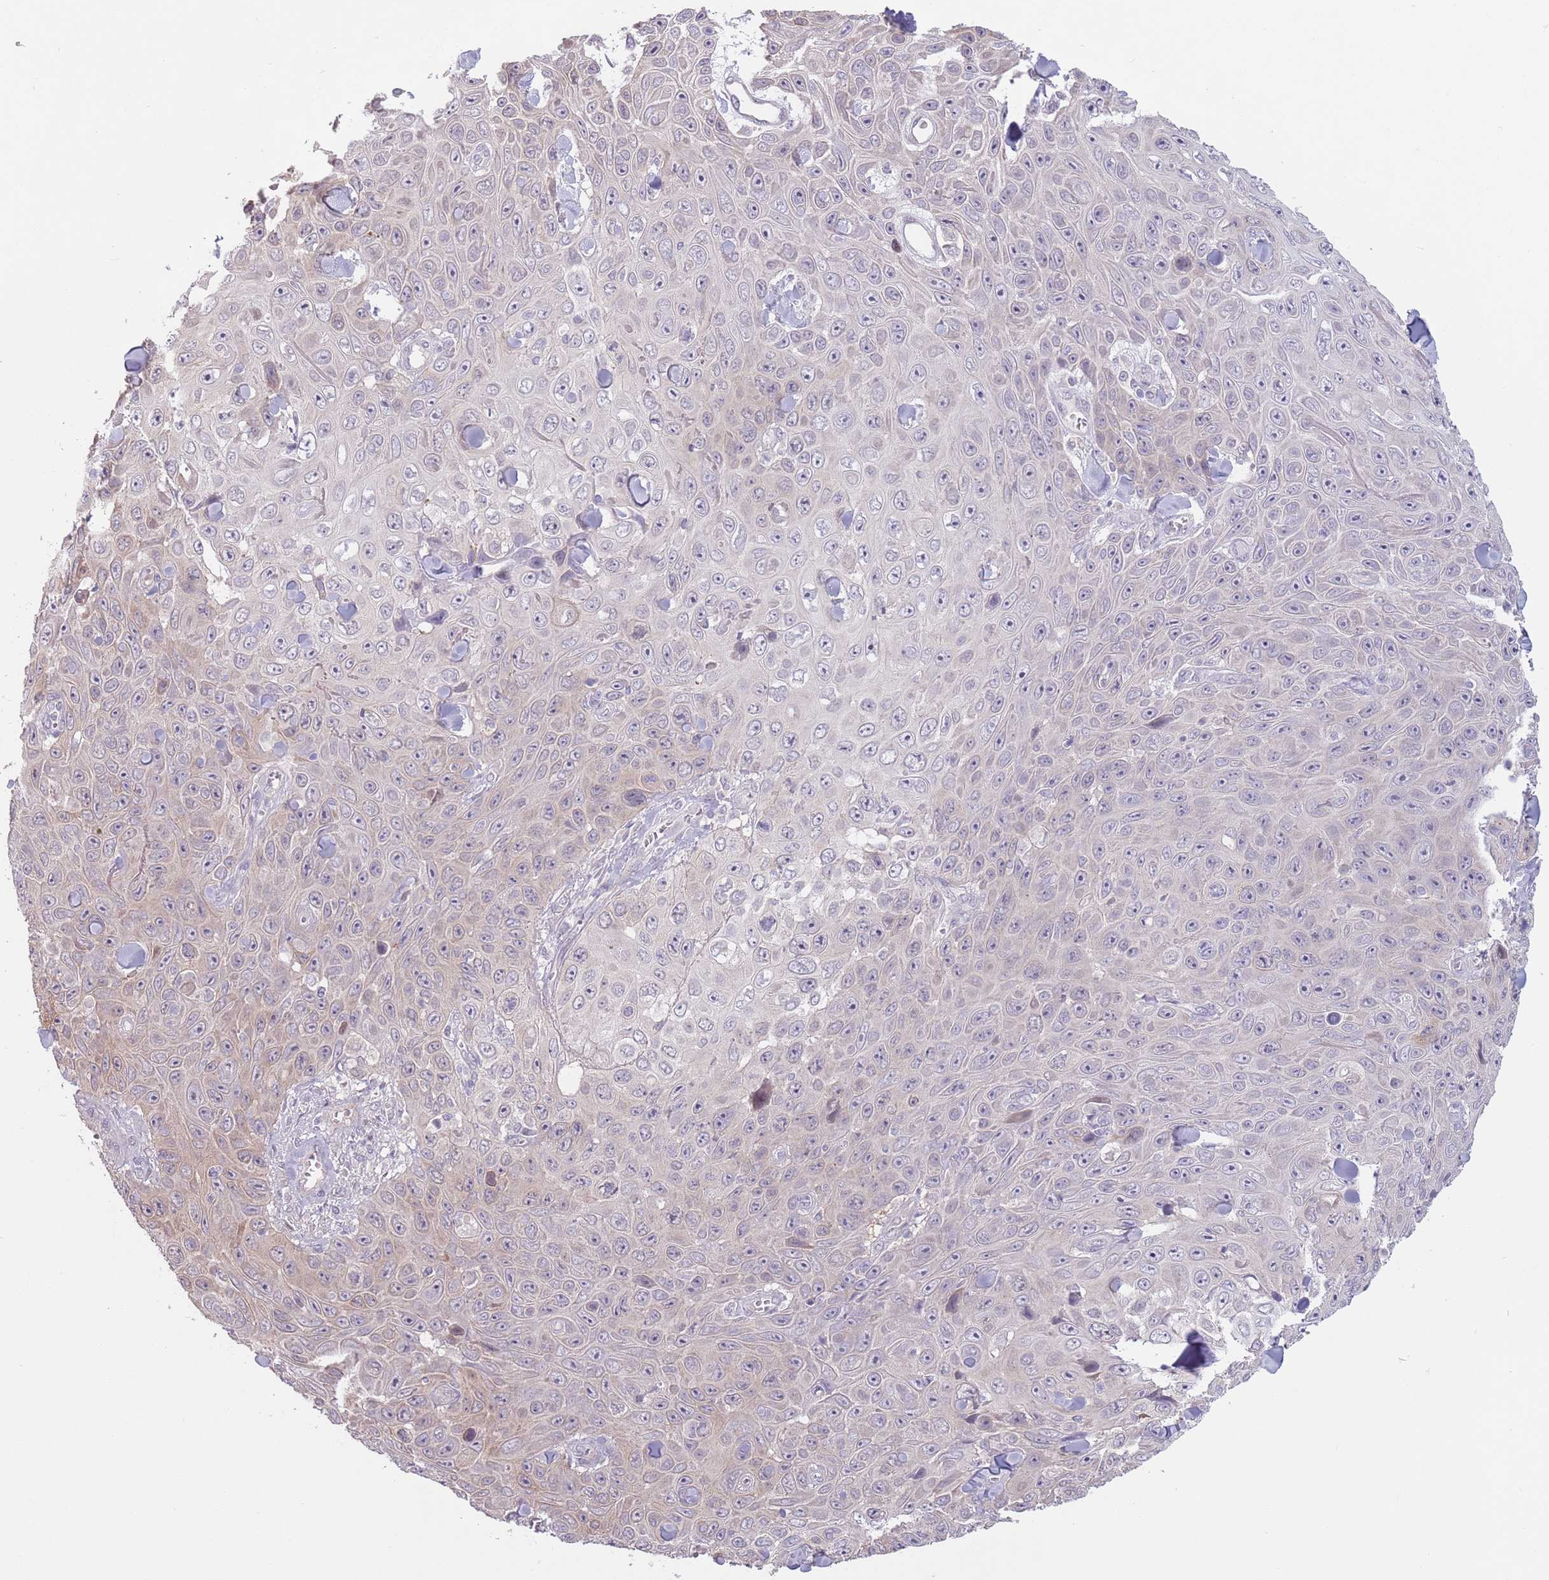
{"staining": {"intensity": "negative", "quantity": "none", "location": "none"}, "tissue": "skin cancer", "cell_type": "Tumor cells", "image_type": "cancer", "snomed": [{"axis": "morphology", "description": "Squamous cell carcinoma, NOS"}, {"axis": "topography", "description": "Skin"}], "caption": "Squamous cell carcinoma (skin) was stained to show a protein in brown. There is no significant staining in tumor cells.", "gene": "LDHD", "patient": {"sex": "male", "age": 82}}